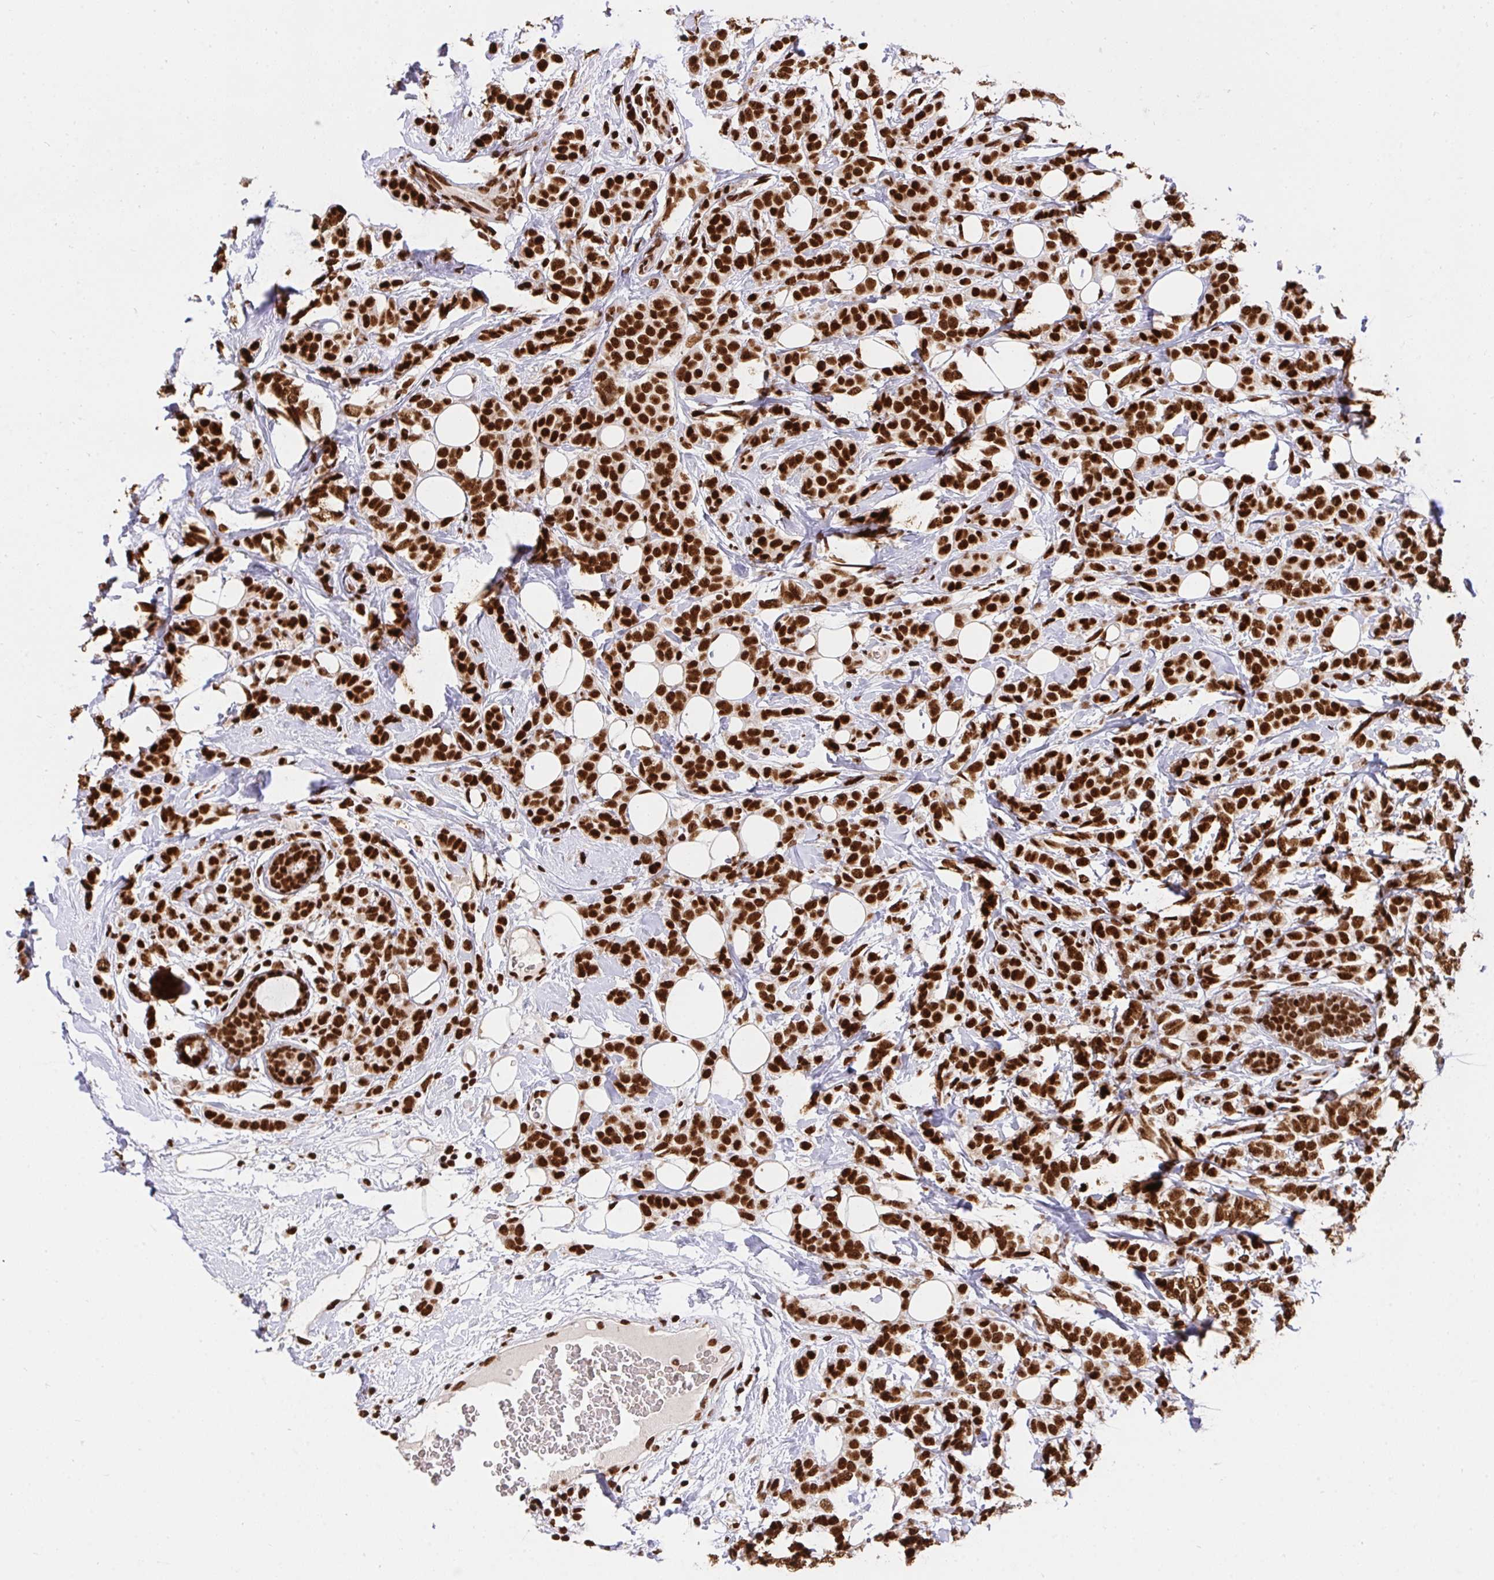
{"staining": {"intensity": "strong", "quantity": ">75%", "location": "nuclear"}, "tissue": "breast cancer", "cell_type": "Tumor cells", "image_type": "cancer", "snomed": [{"axis": "morphology", "description": "Lobular carcinoma"}, {"axis": "topography", "description": "Breast"}], "caption": "A high amount of strong nuclear expression is seen in about >75% of tumor cells in breast cancer tissue.", "gene": "HNRNPL", "patient": {"sex": "female", "age": 49}}